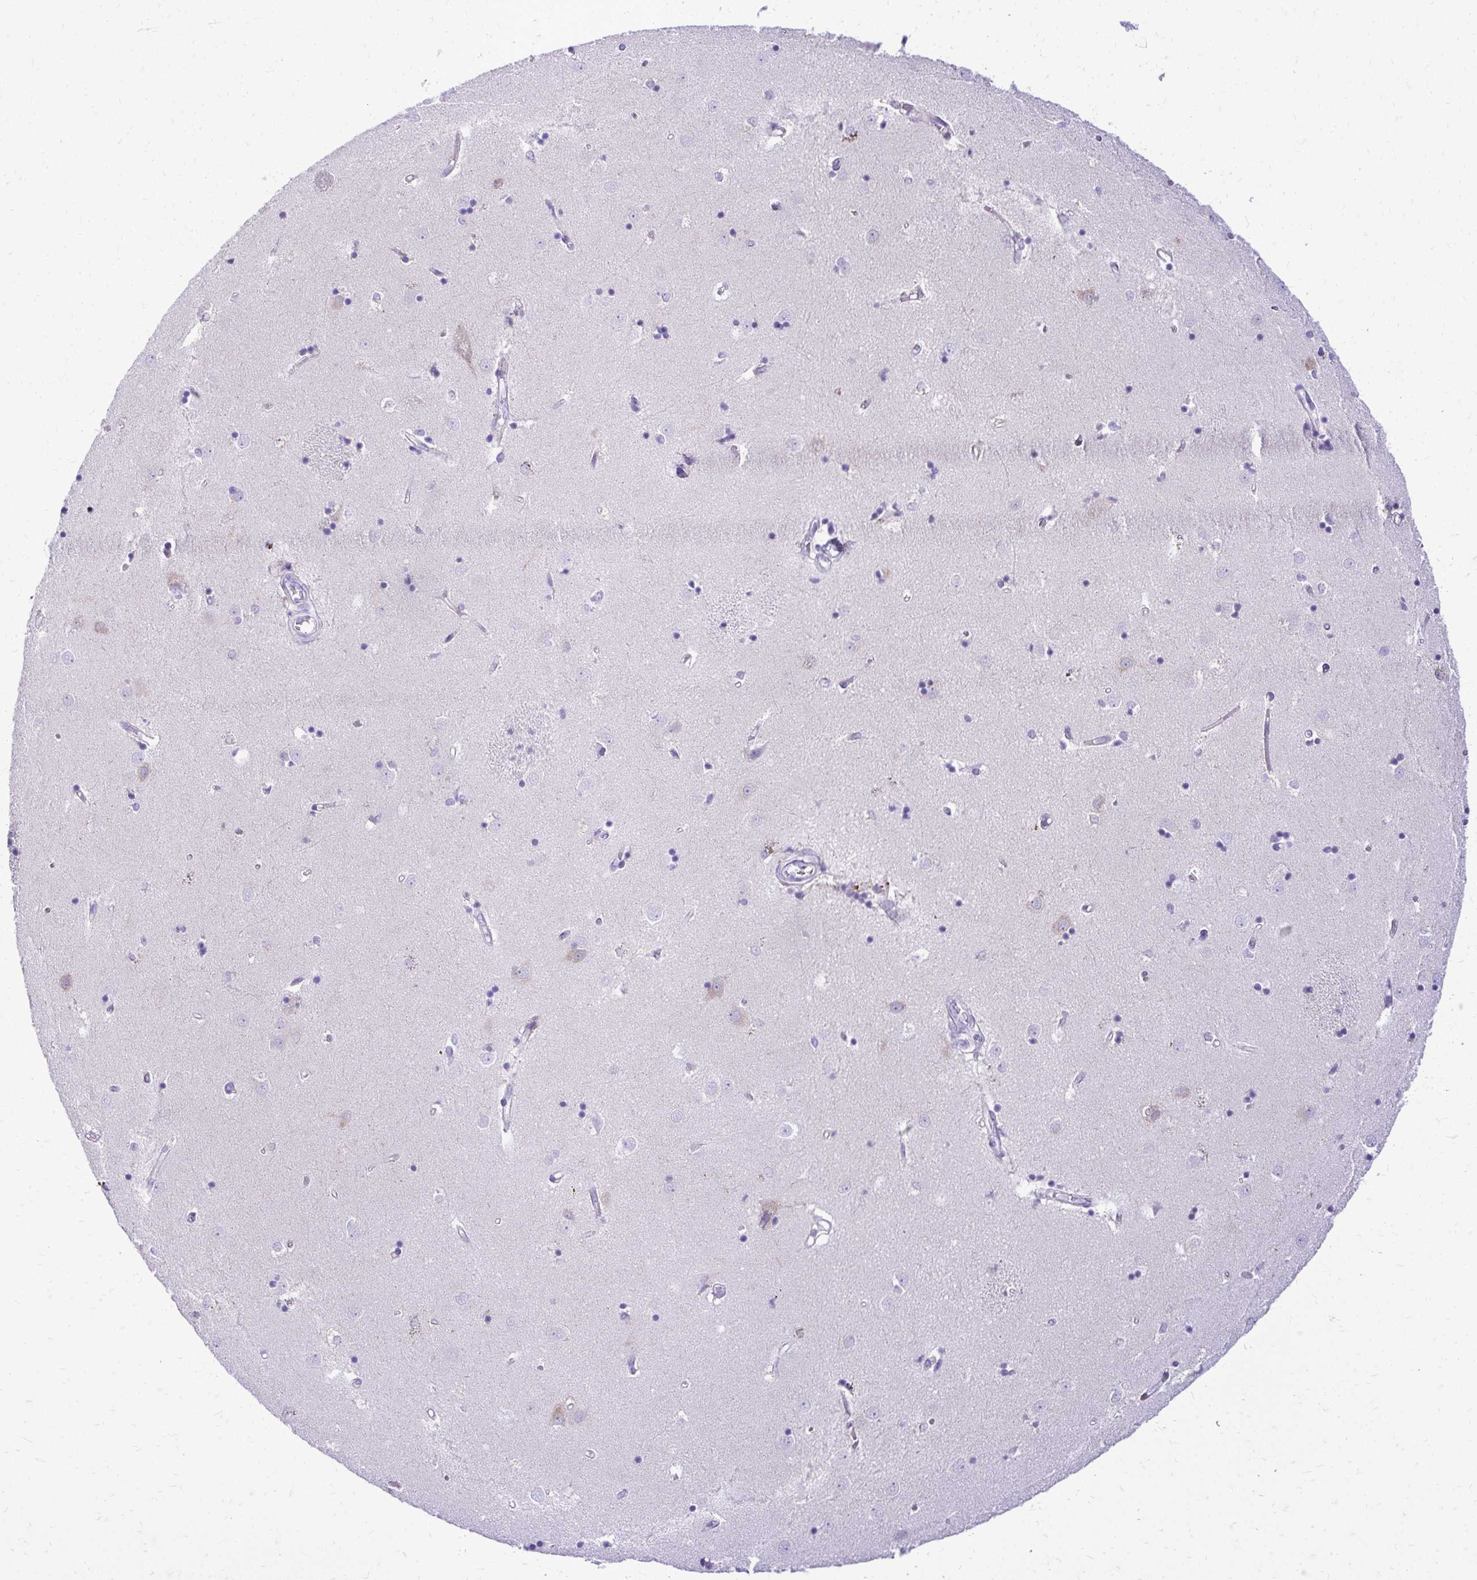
{"staining": {"intensity": "negative", "quantity": "none", "location": "none"}, "tissue": "caudate", "cell_type": "Glial cells", "image_type": "normal", "snomed": [{"axis": "morphology", "description": "Normal tissue, NOS"}, {"axis": "topography", "description": "Lateral ventricle wall"}], "caption": "A high-resolution photomicrograph shows immunohistochemistry staining of unremarkable caudate, which demonstrates no significant staining in glial cells.", "gene": "PELI3", "patient": {"sex": "male", "age": 54}}